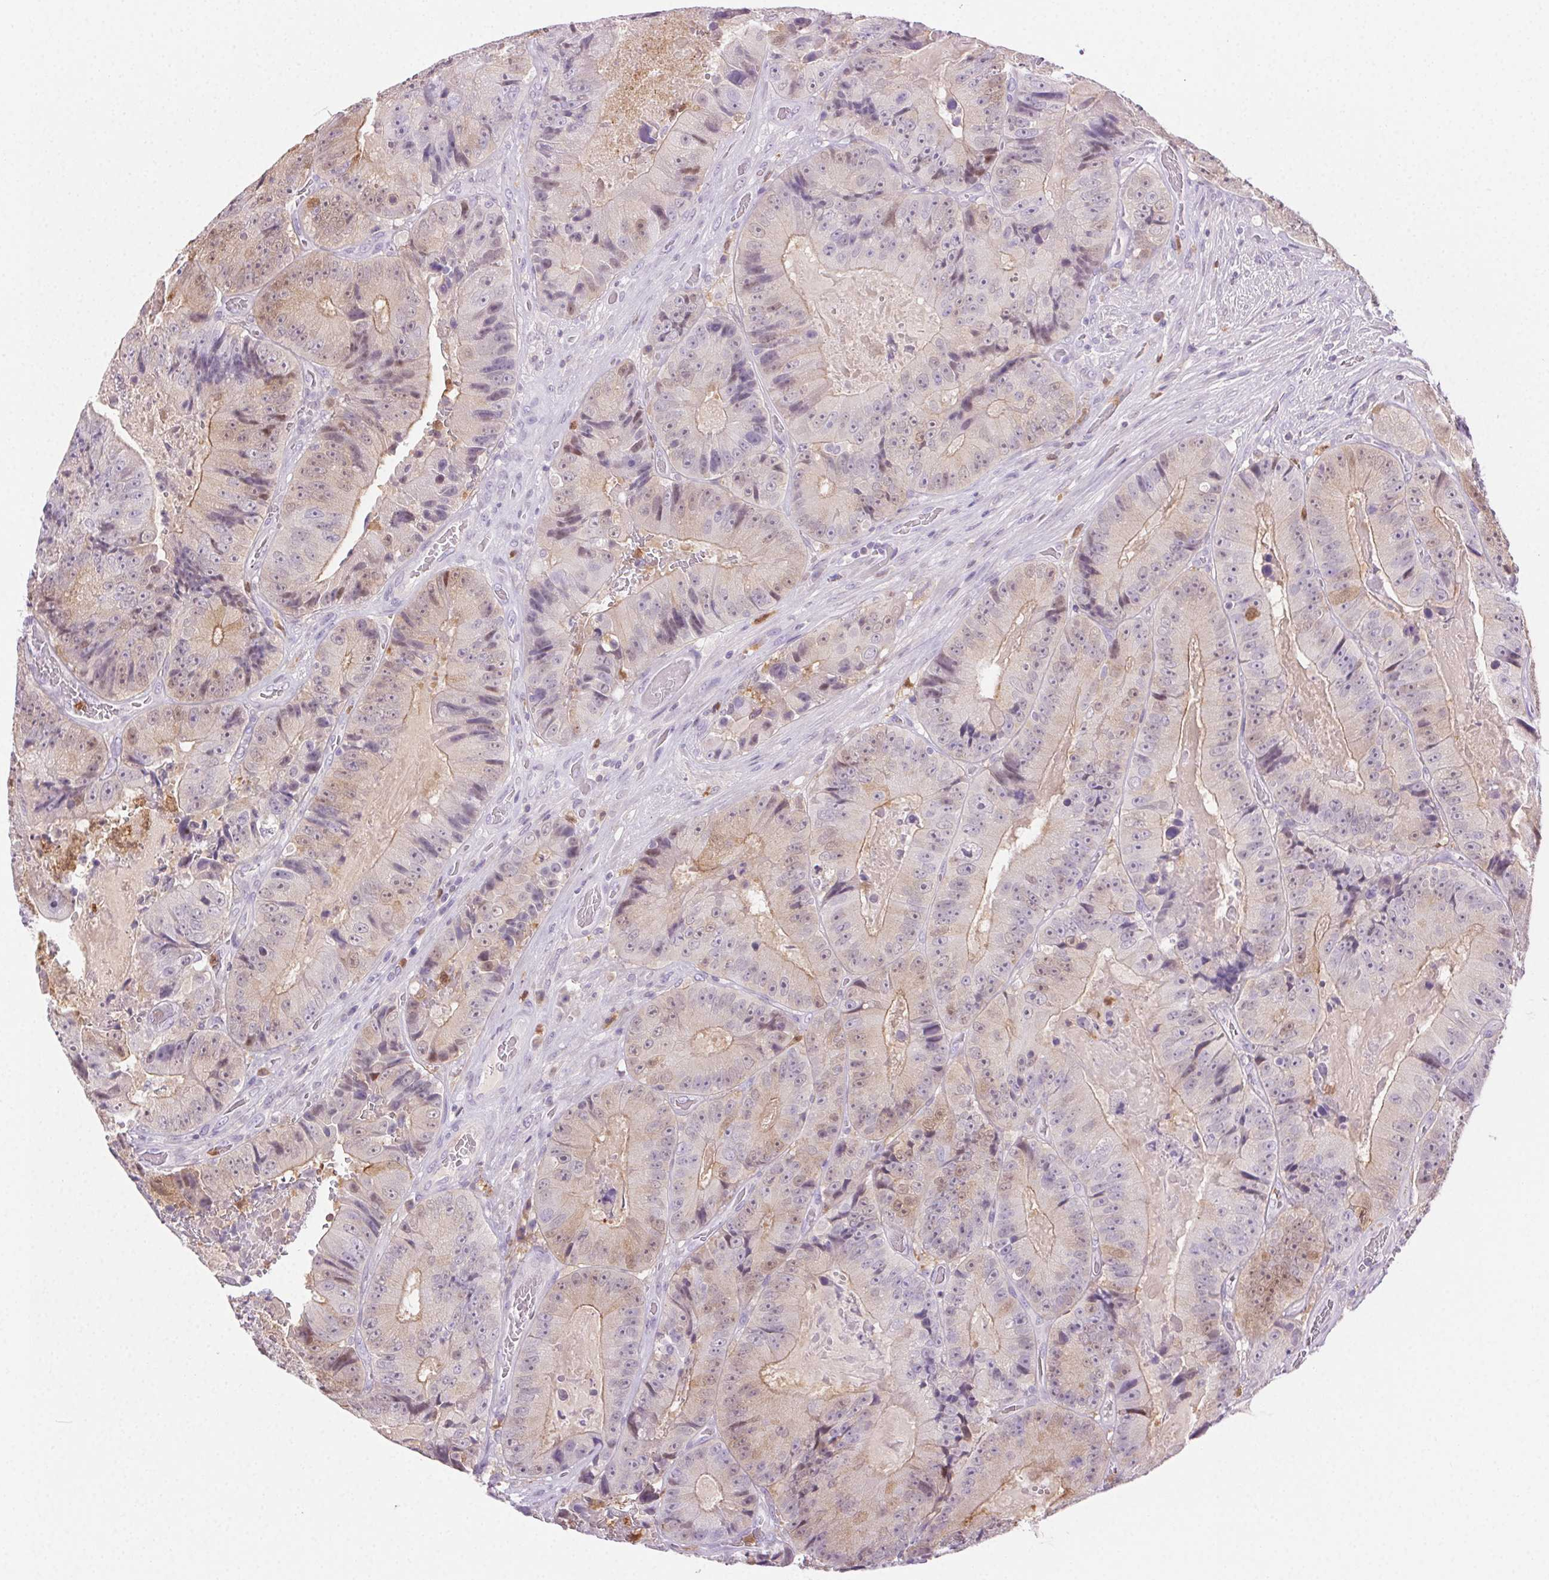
{"staining": {"intensity": "weak", "quantity": "25%-75%", "location": "cytoplasmic/membranous,nuclear"}, "tissue": "colorectal cancer", "cell_type": "Tumor cells", "image_type": "cancer", "snomed": [{"axis": "morphology", "description": "Adenocarcinoma, NOS"}, {"axis": "topography", "description": "Colon"}], "caption": "Immunohistochemistry histopathology image of human colorectal cancer stained for a protein (brown), which shows low levels of weak cytoplasmic/membranous and nuclear expression in about 25%-75% of tumor cells.", "gene": "TMEM45A", "patient": {"sex": "female", "age": 86}}